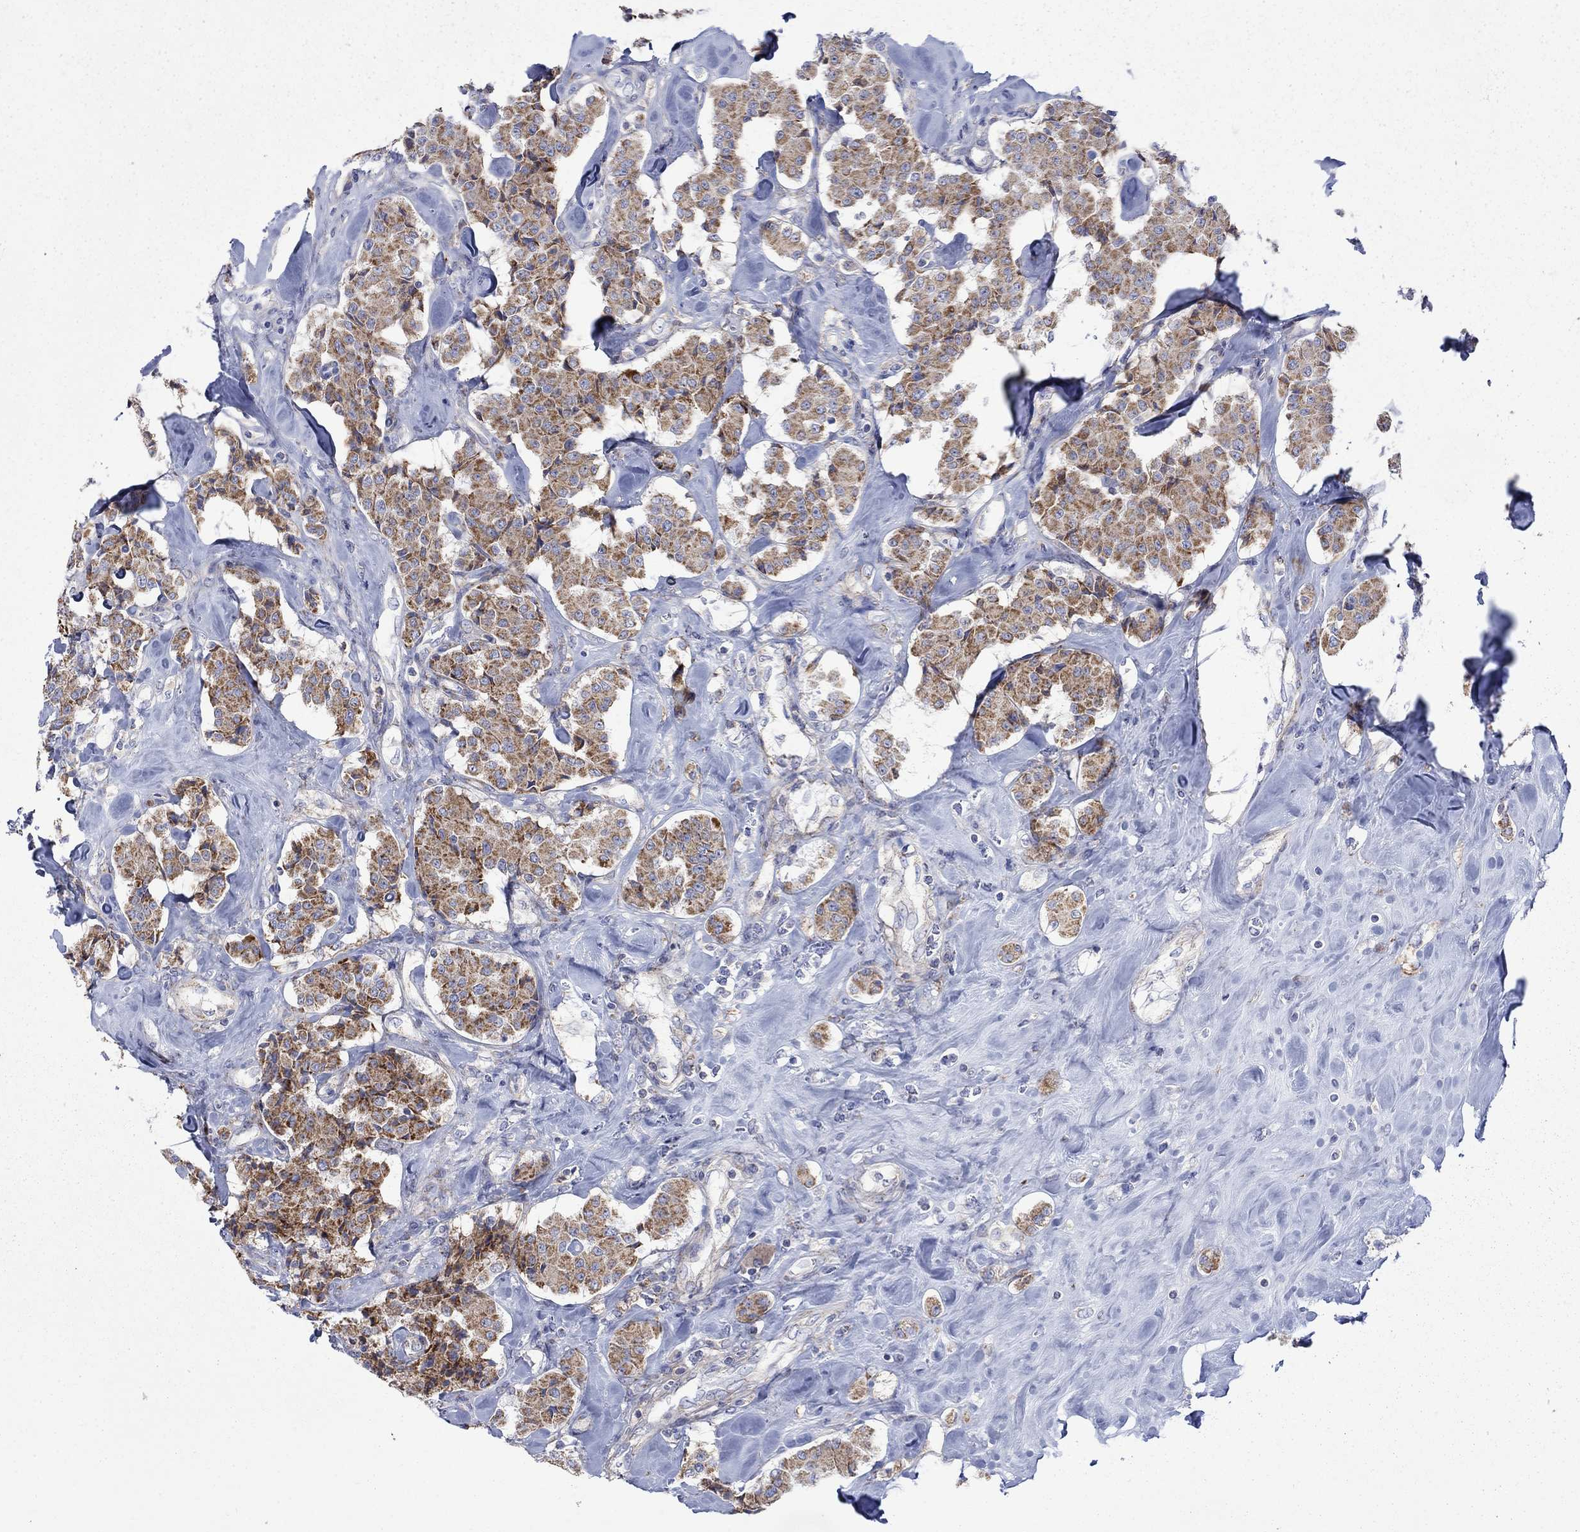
{"staining": {"intensity": "strong", "quantity": ">75%", "location": "cytoplasmic/membranous"}, "tissue": "carcinoid", "cell_type": "Tumor cells", "image_type": "cancer", "snomed": [{"axis": "morphology", "description": "Carcinoid, malignant, NOS"}, {"axis": "topography", "description": "Pancreas"}], "caption": "Malignant carcinoid stained with a protein marker displays strong staining in tumor cells.", "gene": "CISD1", "patient": {"sex": "male", "age": 41}}